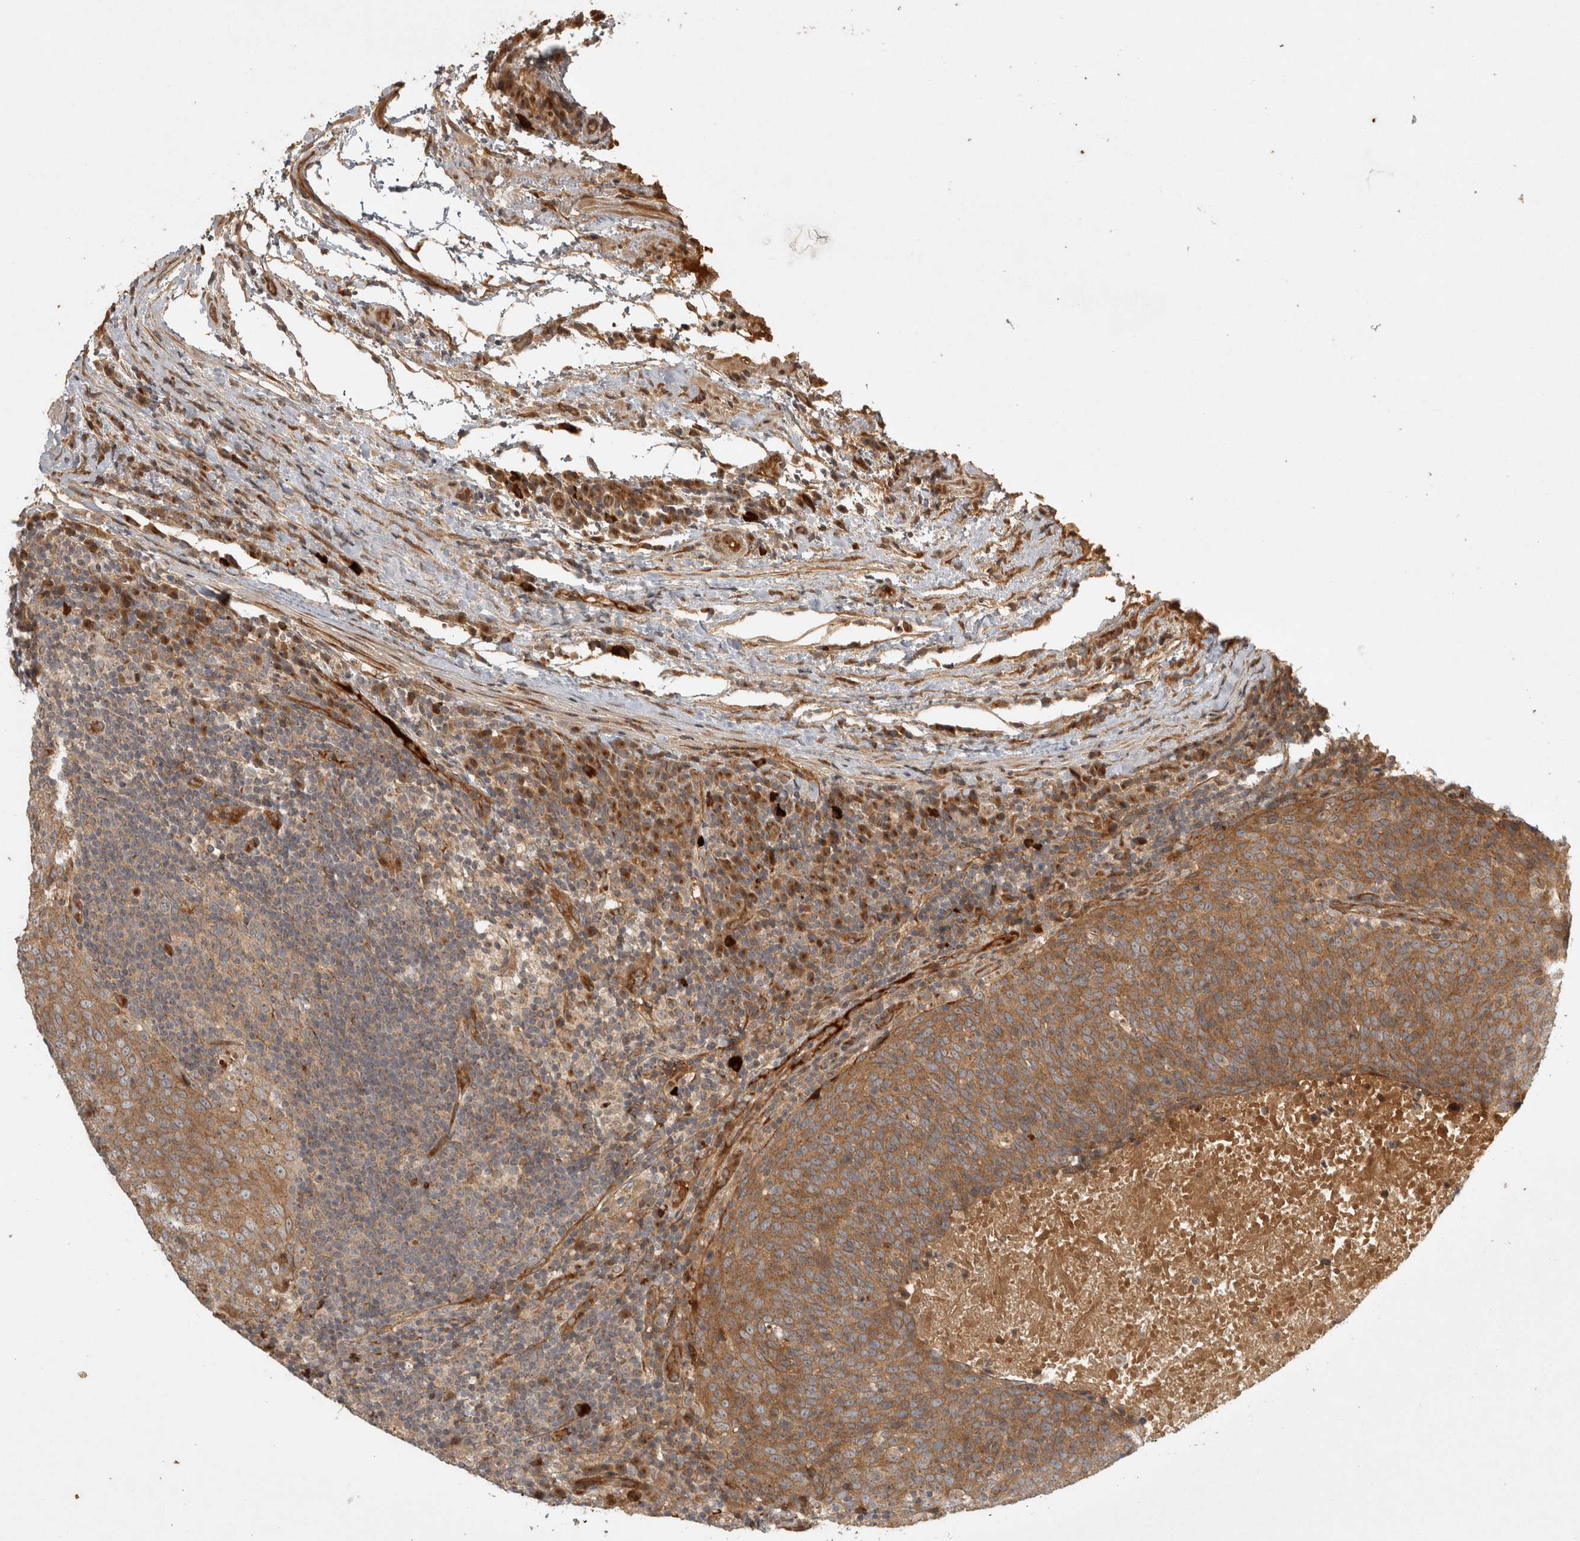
{"staining": {"intensity": "moderate", "quantity": ">75%", "location": "cytoplasmic/membranous"}, "tissue": "head and neck cancer", "cell_type": "Tumor cells", "image_type": "cancer", "snomed": [{"axis": "morphology", "description": "Squamous cell carcinoma, NOS"}, {"axis": "morphology", "description": "Squamous cell carcinoma, metastatic, NOS"}, {"axis": "topography", "description": "Lymph node"}, {"axis": "topography", "description": "Head-Neck"}], "caption": "This image displays head and neck cancer (metastatic squamous cell carcinoma) stained with immunohistochemistry to label a protein in brown. The cytoplasmic/membranous of tumor cells show moderate positivity for the protein. Nuclei are counter-stained blue.", "gene": "CAMSAP2", "patient": {"sex": "male", "age": 62}}